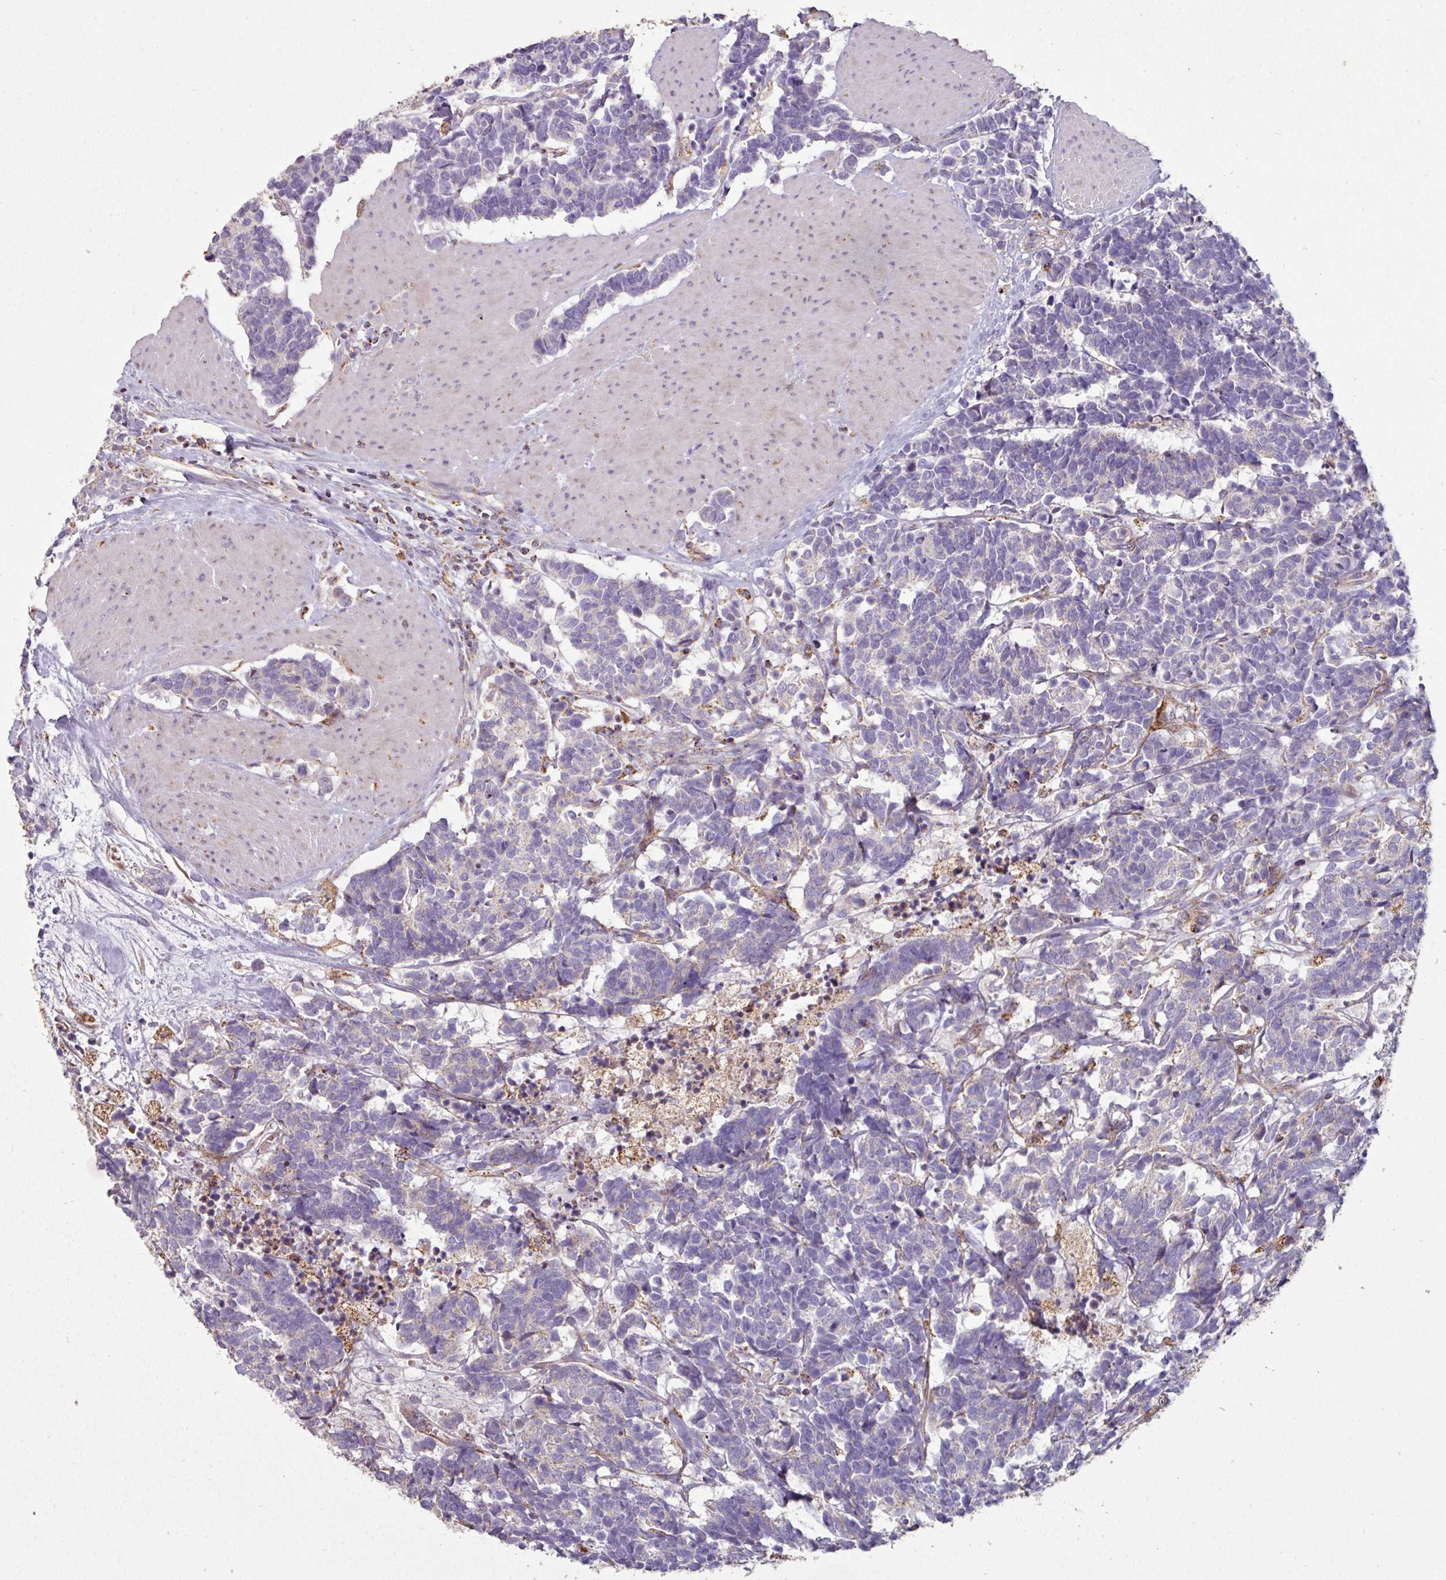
{"staining": {"intensity": "negative", "quantity": "none", "location": "none"}, "tissue": "carcinoid", "cell_type": "Tumor cells", "image_type": "cancer", "snomed": [{"axis": "morphology", "description": "Carcinoma, NOS"}, {"axis": "morphology", "description": "Carcinoid, malignant, NOS"}, {"axis": "topography", "description": "Urinary bladder"}], "caption": "This is an immunohistochemistry (IHC) micrograph of human carcinoid (malignant). There is no expression in tumor cells.", "gene": "SQOR", "patient": {"sex": "male", "age": 57}}